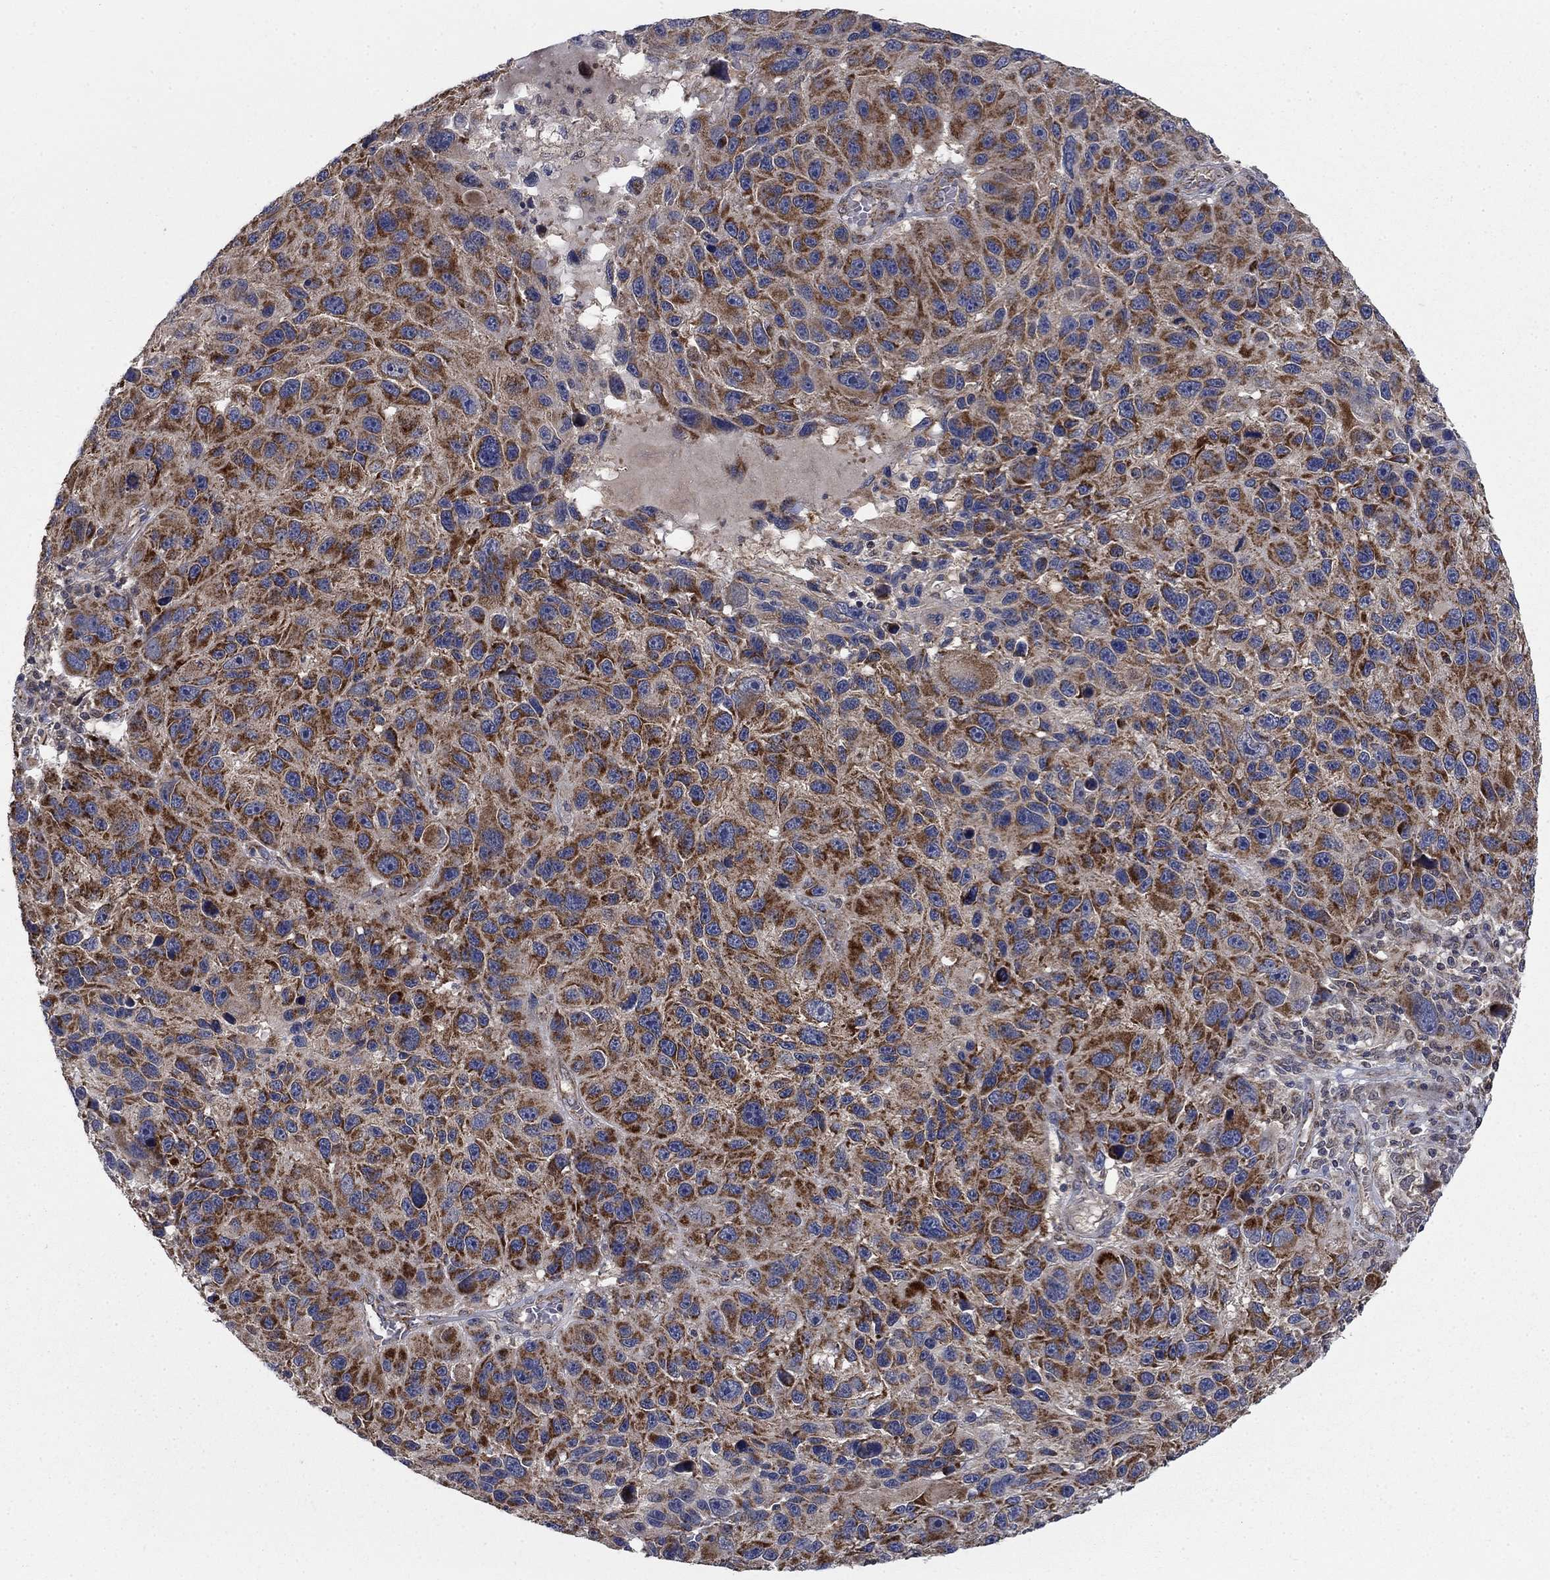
{"staining": {"intensity": "strong", "quantity": ">75%", "location": "cytoplasmic/membranous"}, "tissue": "melanoma", "cell_type": "Tumor cells", "image_type": "cancer", "snomed": [{"axis": "morphology", "description": "Malignant melanoma, NOS"}, {"axis": "topography", "description": "Skin"}], "caption": "This image exhibits immunohistochemistry (IHC) staining of malignant melanoma, with high strong cytoplasmic/membranous staining in about >75% of tumor cells.", "gene": "NME7", "patient": {"sex": "male", "age": 53}}